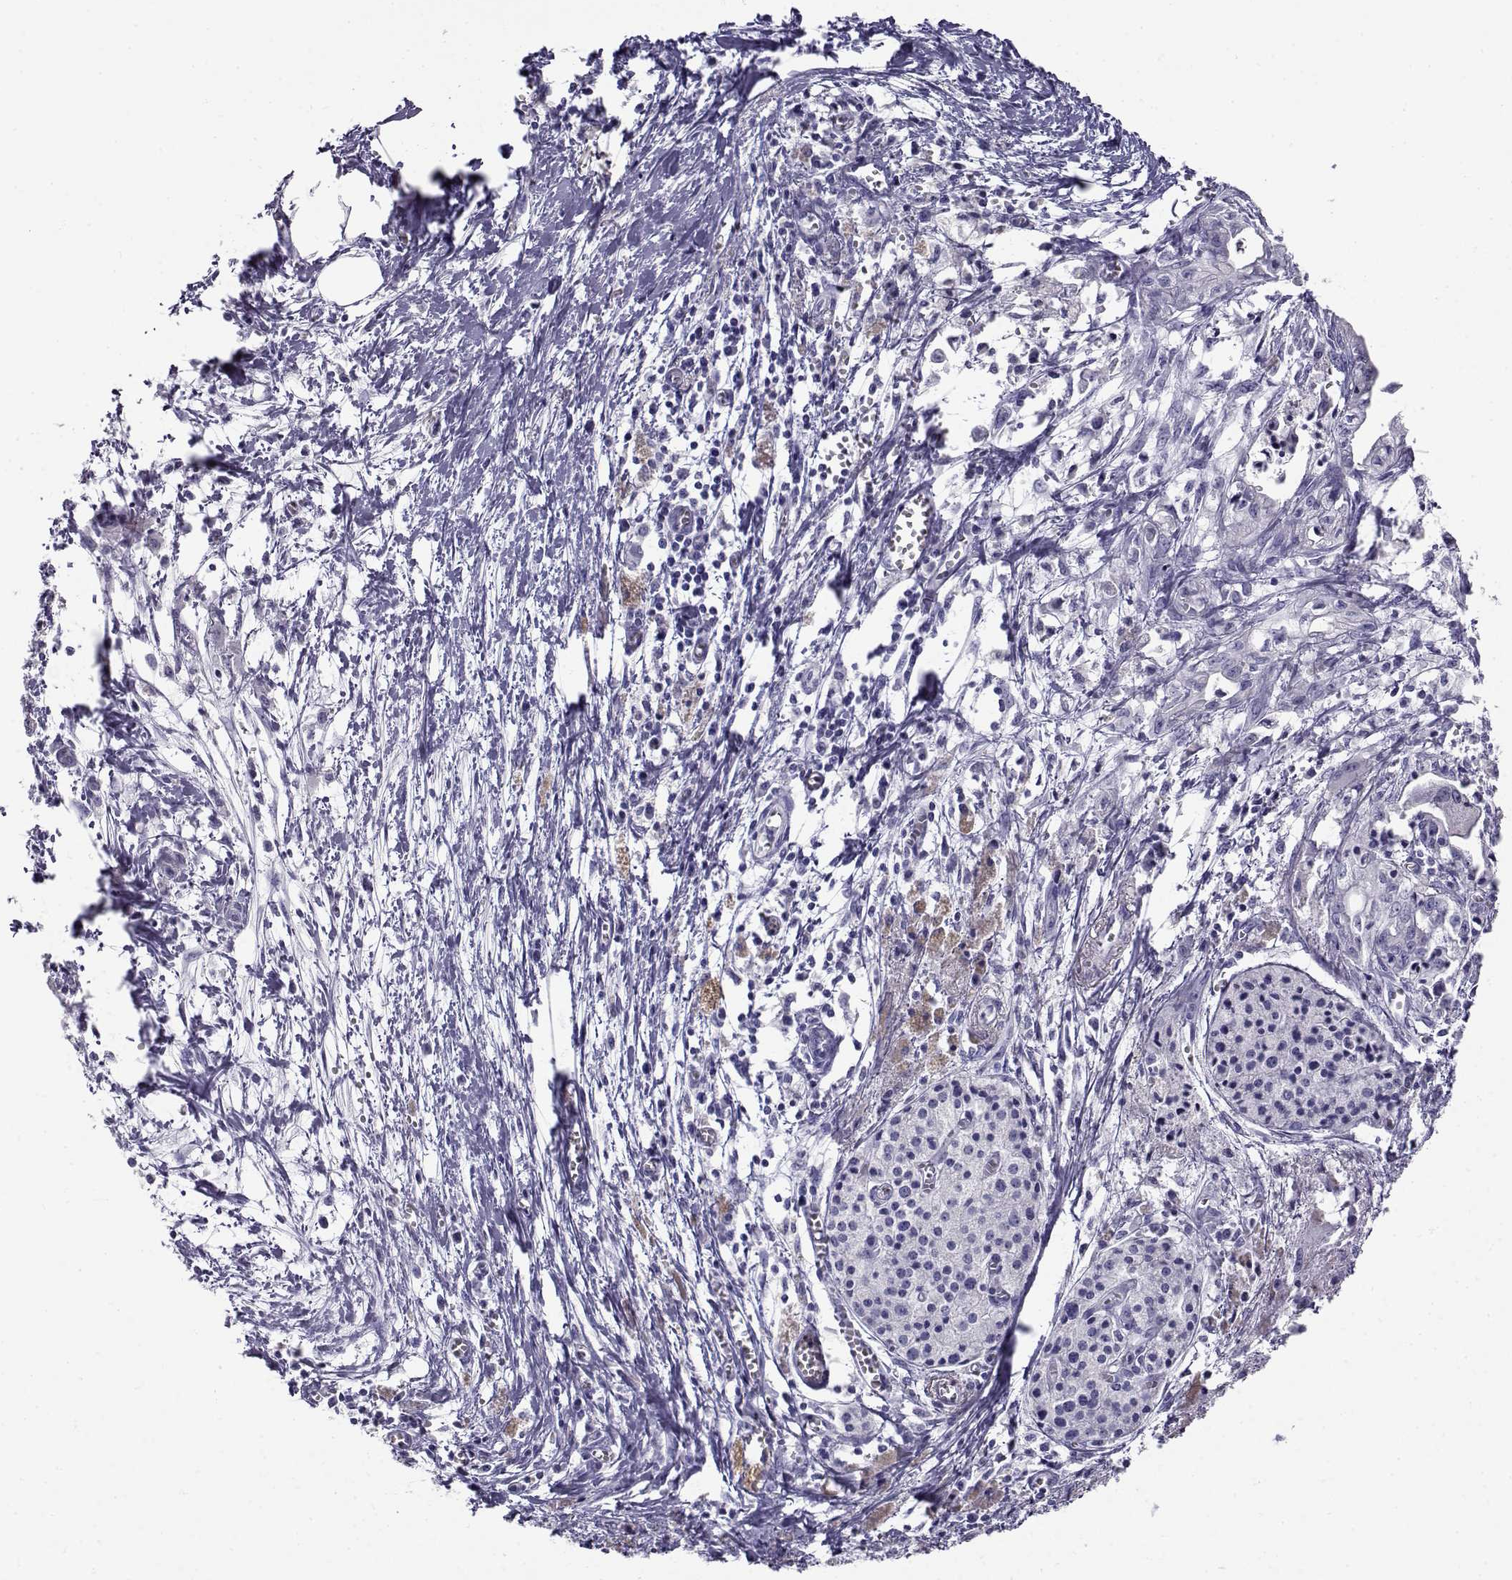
{"staining": {"intensity": "negative", "quantity": "none", "location": "none"}, "tissue": "pancreatic cancer", "cell_type": "Tumor cells", "image_type": "cancer", "snomed": [{"axis": "morphology", "description": "Adenocarcinoma, NOS"}, {"axis": "topography", "description": "Pancreas"}], "caption": "This is an immunohistochemistry histopathology image of pancreatic cancer. There is no positivity in tumor cells.", "gene": "CABS1", "patient": {"sex": "female", "age": 61}}